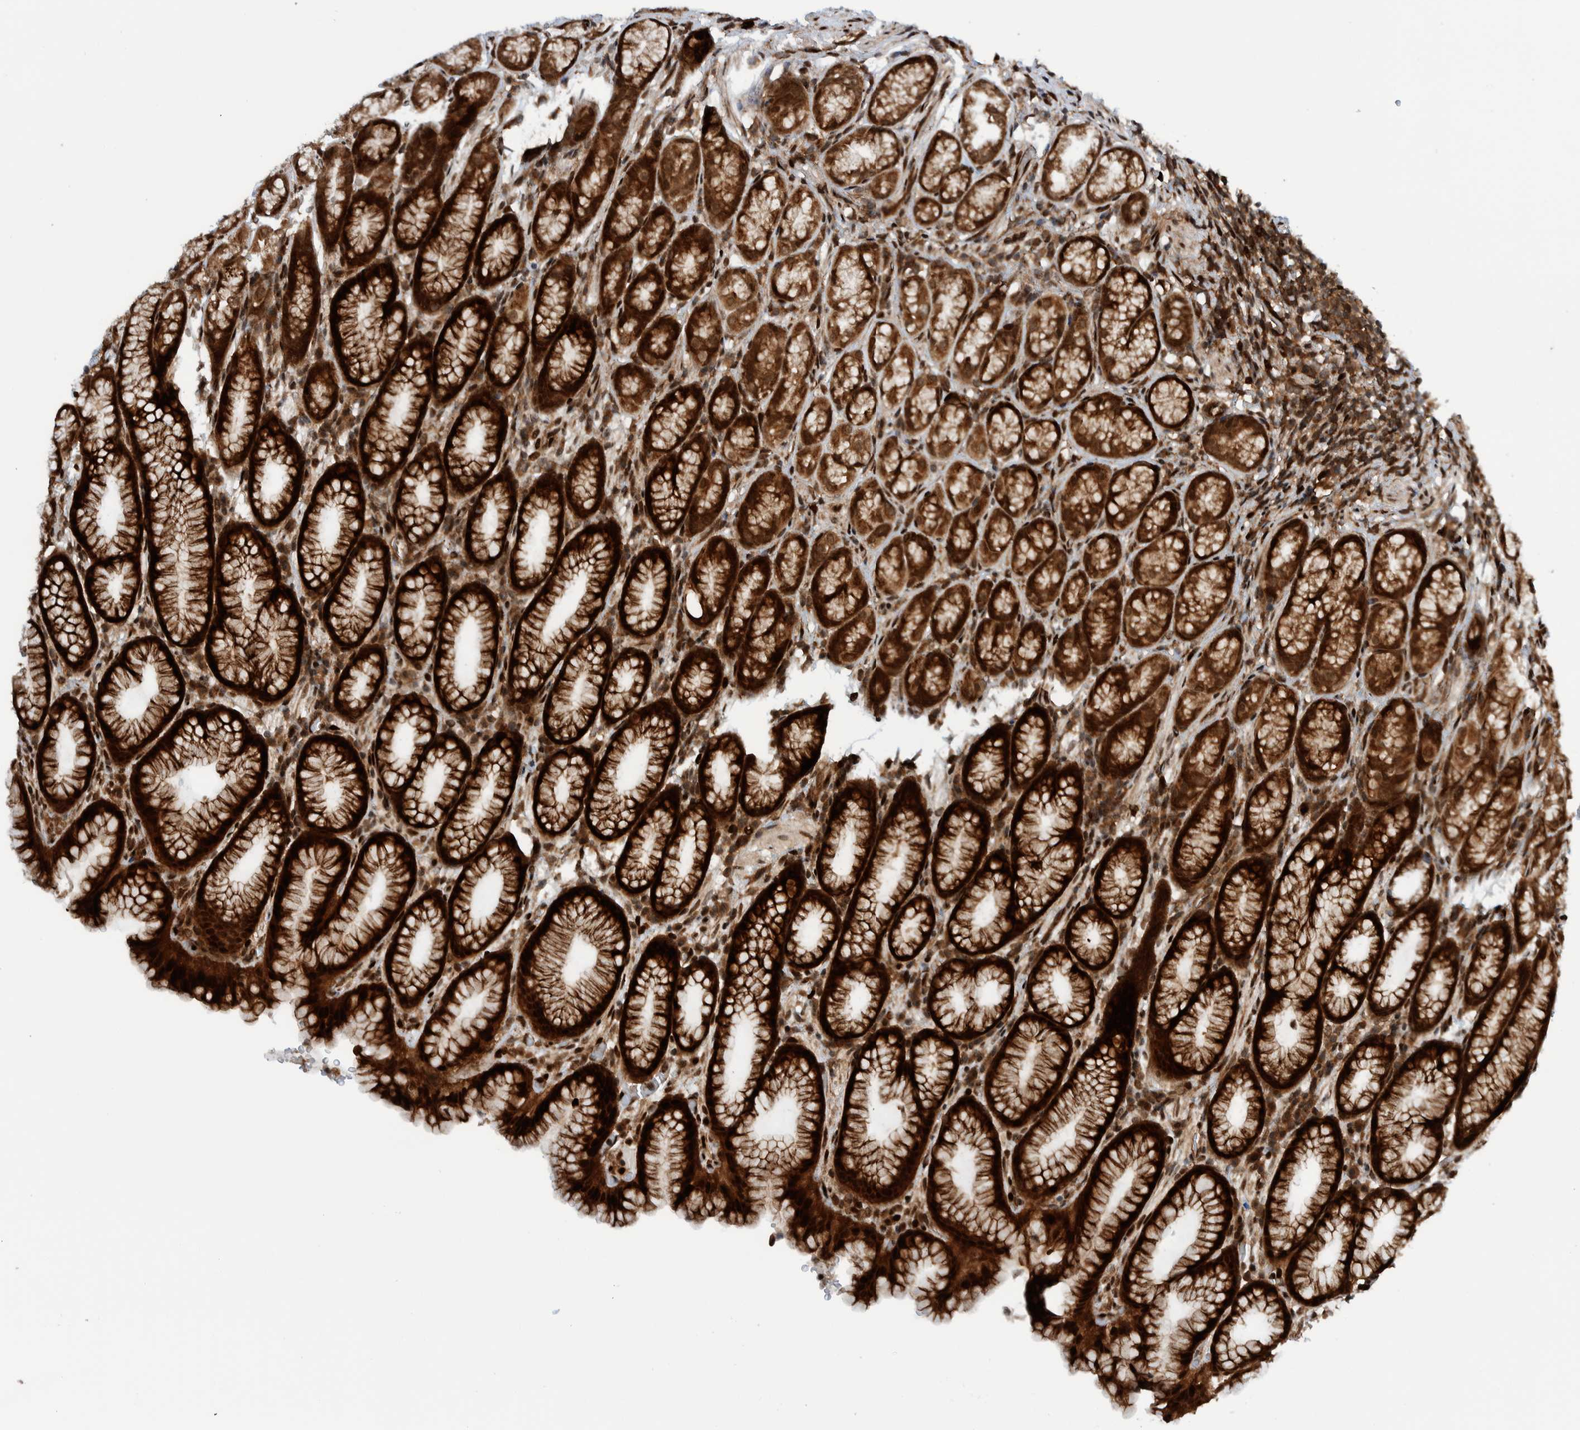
{"staining": {"intensity": "strong", "quantity": ">75%", "location": "cytoplasmic/membranous"}, "tissue": "stomach", "cell_type": "Glandular cells", "image_type": "normal", "snomed": [{"axis": "morphology", "description": "Normal tissue, NOS"}, {"axis": "topography", "description": "Stomach"}], "caption": "A histopathology image showing strong cytoplasmic/membranous positivity in about >75% of glandular cells in normal stomach, as visualized by brown immunohistochemical staining.", "gene": "ZNF366", "patient": {"sex": "male", "age": 42}}